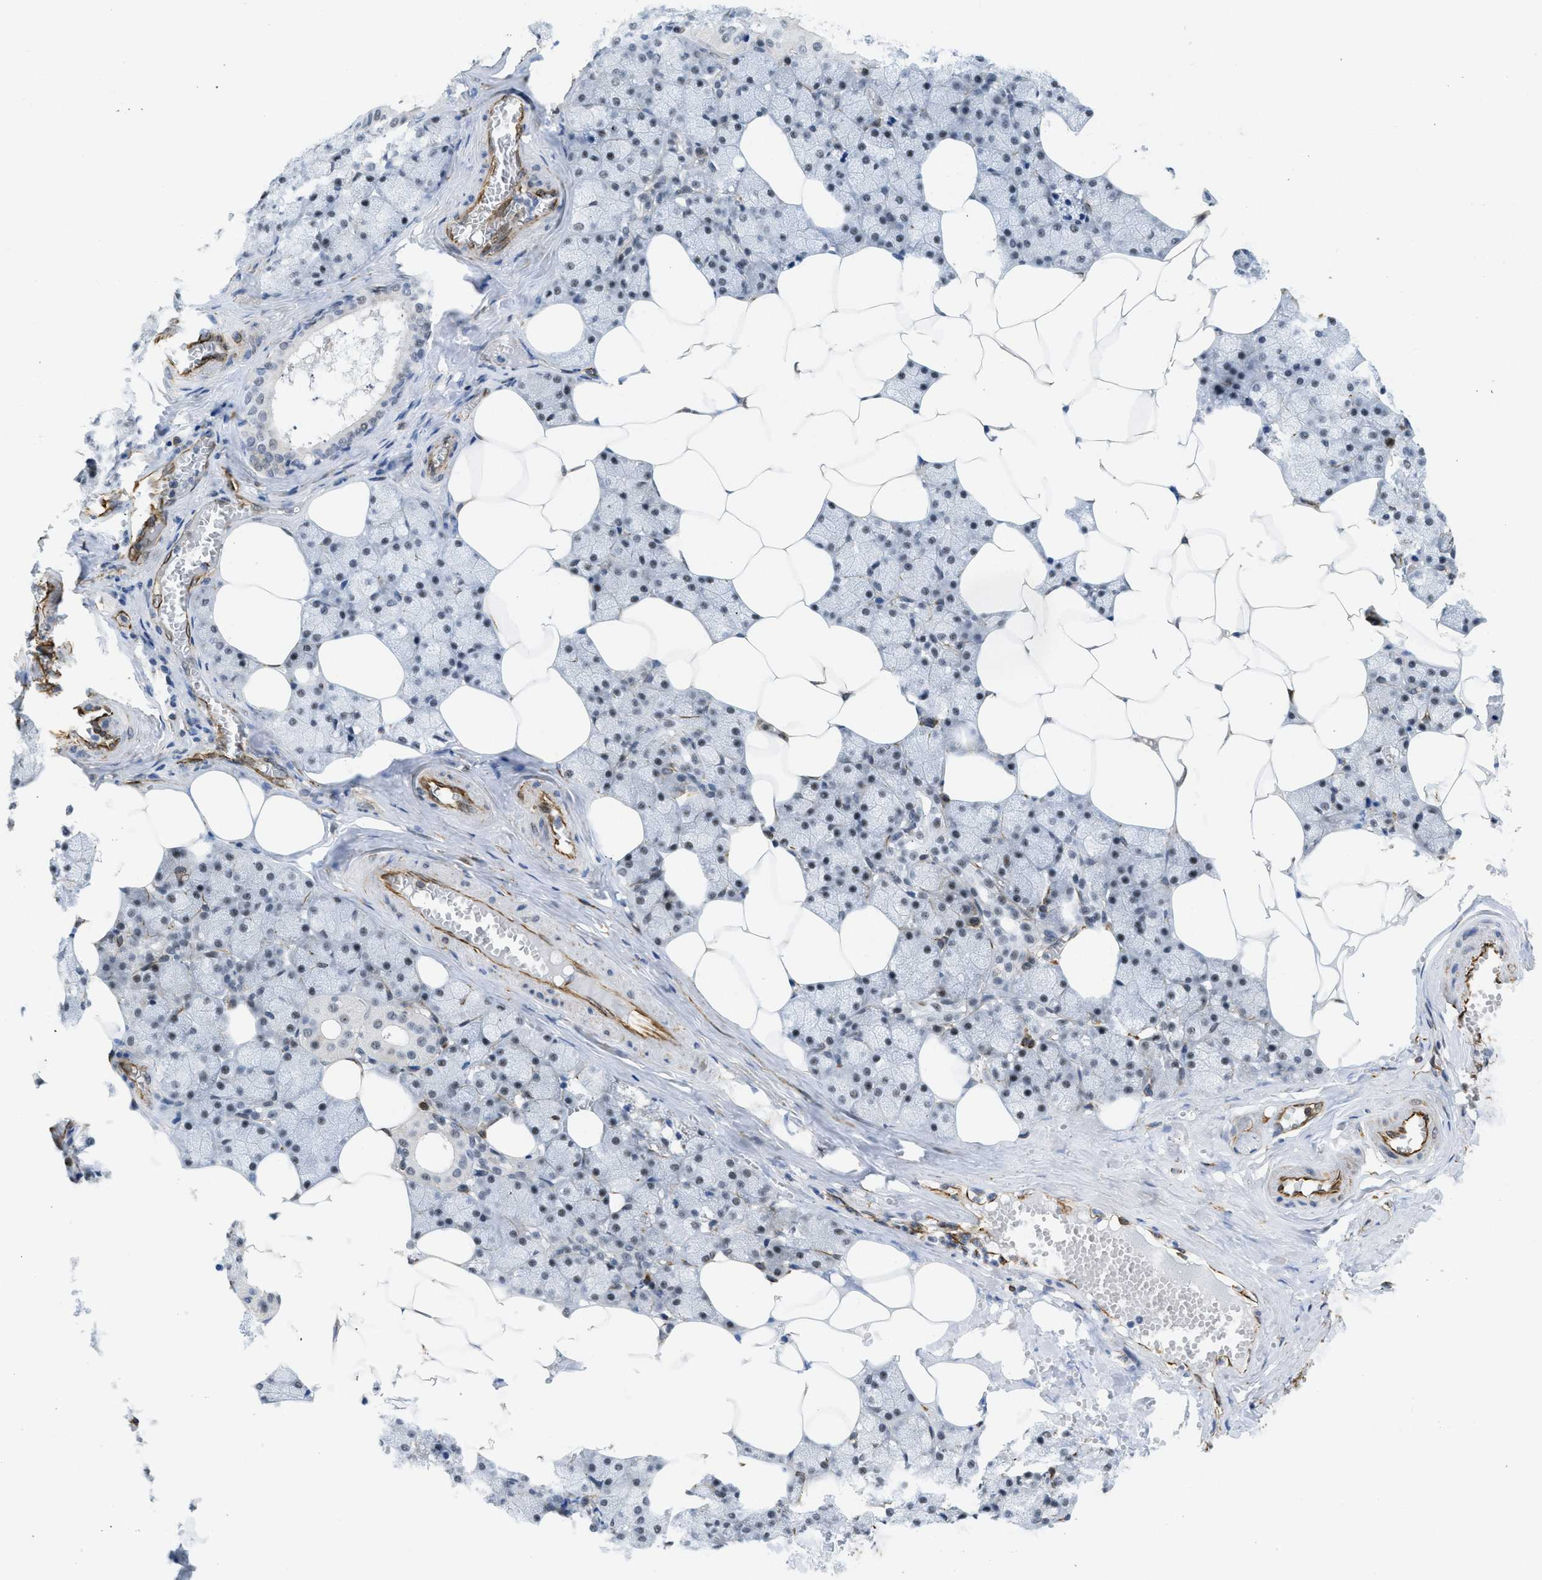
{"staining": {"intensity": "moderate", "quantity": "<25%", "location": "nuclear"}, "tissue": "salivary gland", "cell_type": "Glandular cells", "image_type": "normal", "snomed": [{"axis": "morphology", "description": "Normal tissue, NOS"}, {"axis": "topography", "description": "Salivary gland"}], "caption": "Immunohistochemistry (IHC) of normal human salivary gland displays low levels of moderate nuclear positivity in approximately <25% of glandular cells. (DAB IHC with brightfield microscopy, high magnification).", "gene": "LRRC8B", "patient": {"sex": "male", "age": 62}}